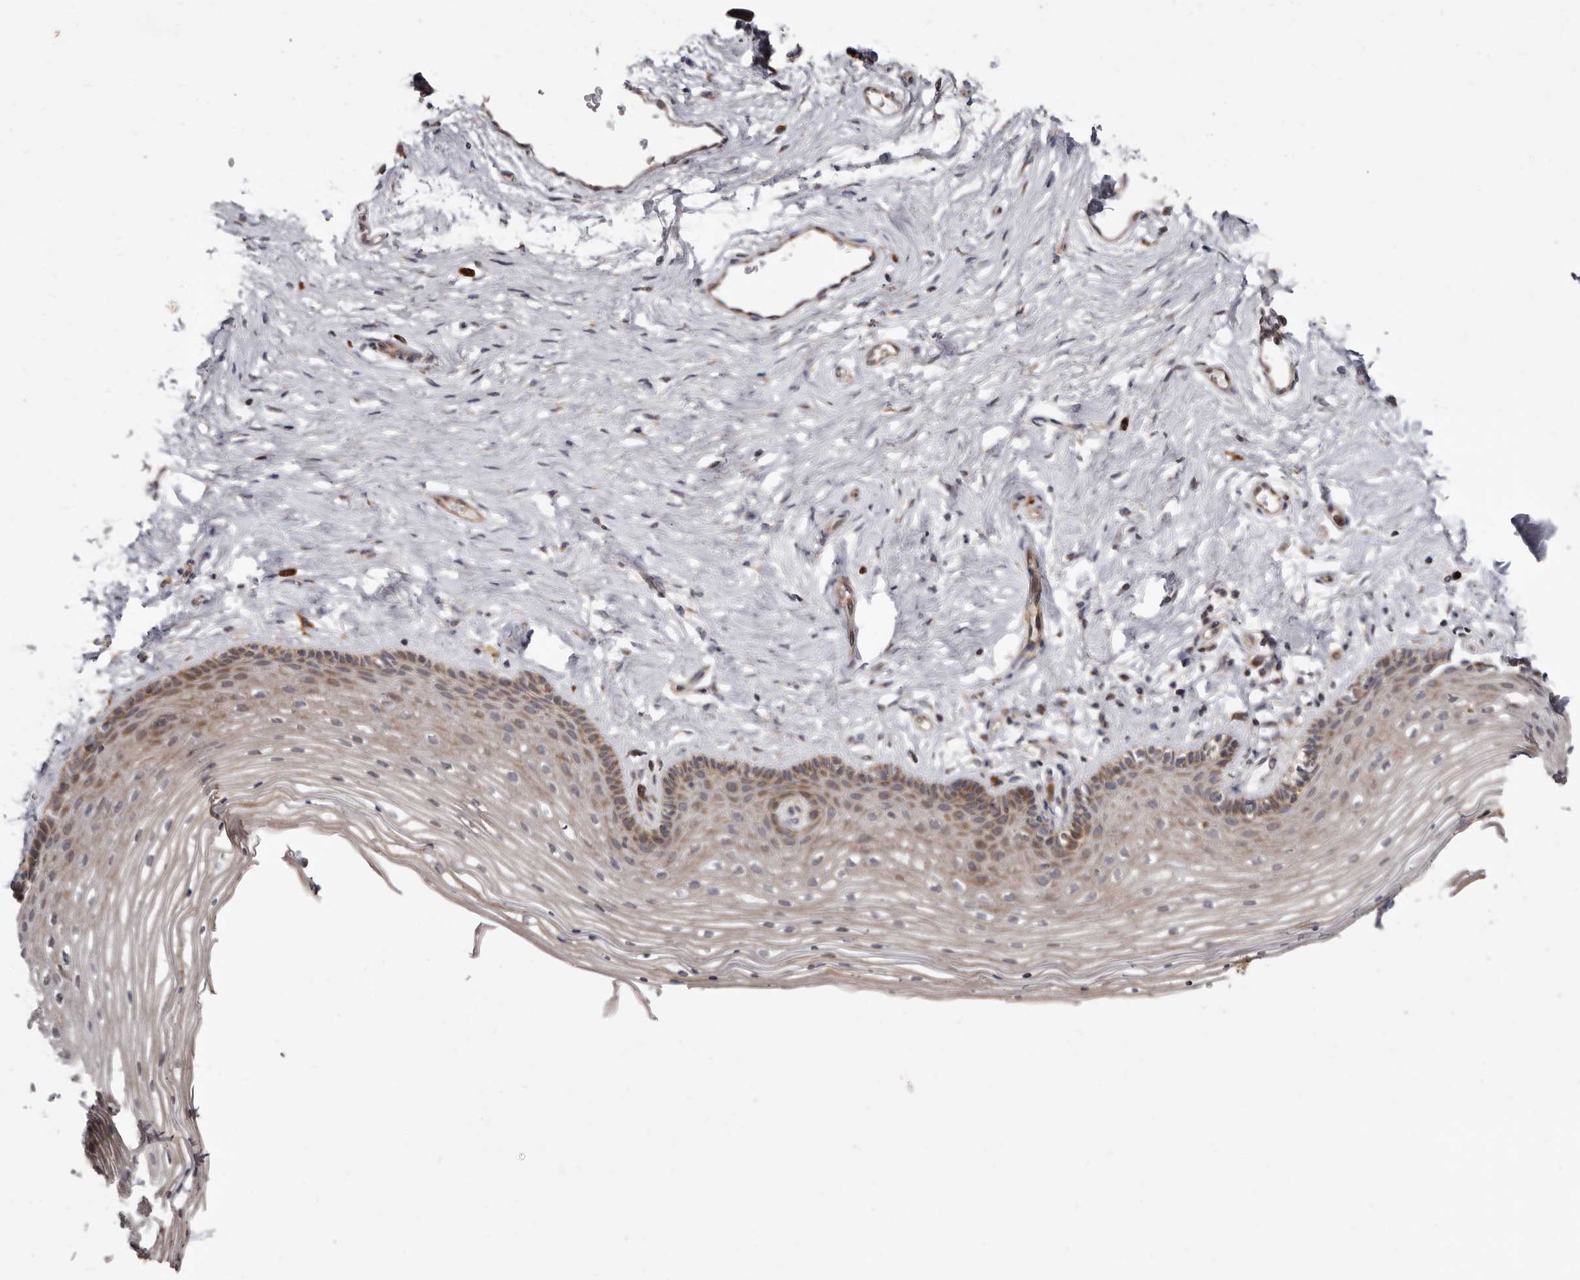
{"staining": {"intensity": "moderate", "quantity": ">75%", "location": "cytoplasmic/membranous"}, "tissue": "vagina", "cell_type": "Squamous epithelial cells", "image_type": "normal", "snomed": [{"axis": "morphology", "description": "Normal tissue, NOS"}, {"axis": "topography", "description": "Vagina"}], "caption": "Moderate cytoplasmic/membranous staining is identified in about >75% of squamous epithelial cells in normal vagina. The staining is performed using DAB (3,3'-diaminobenzidine) brown chromogen to label protein expression. The nuclei are counter-stained blue using hematoxylin.", "gene": "FLAD1", "patient": {"sex": "female", "age": 46}}